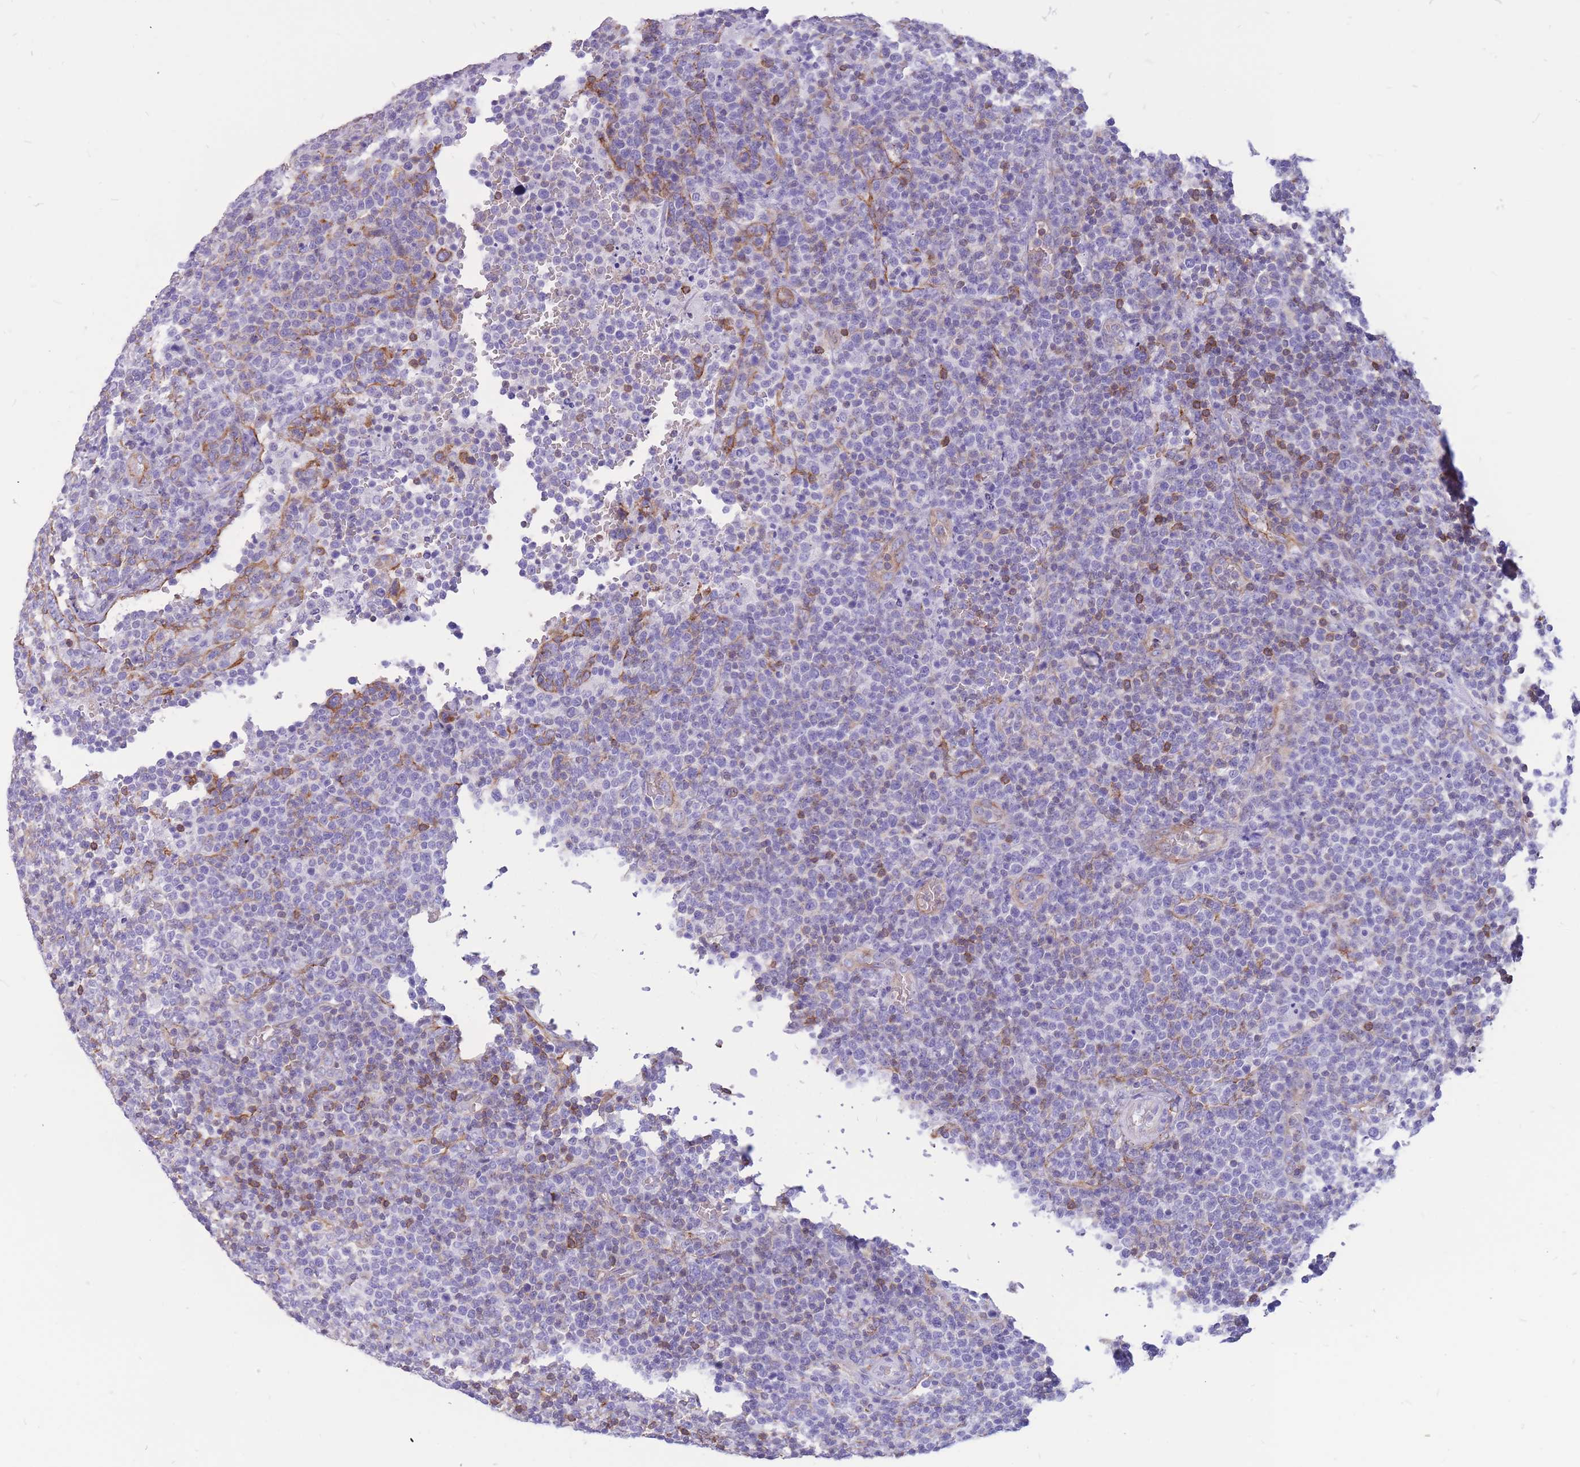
{"staining": {"intensity": "negative", "quantity": "none", "location": "none"}, "tissue": "lymphoma", "cell_type": "Tumor cells", "image_type": "cancer", "snomed": [{"axis": "morphology", "description": "Malignant lymphoma, non-Hodgkin's type, High grade"}, {"axis": "topography", "description": "Lymph node"}], "caption": "The histopathology image exhibits no significant positivity in tumor cells of malignant lymphoma, non-Hodgkin's type (high-grade).", "gene": "ADD2", "patient": {"sex": "male", "age": 61}}